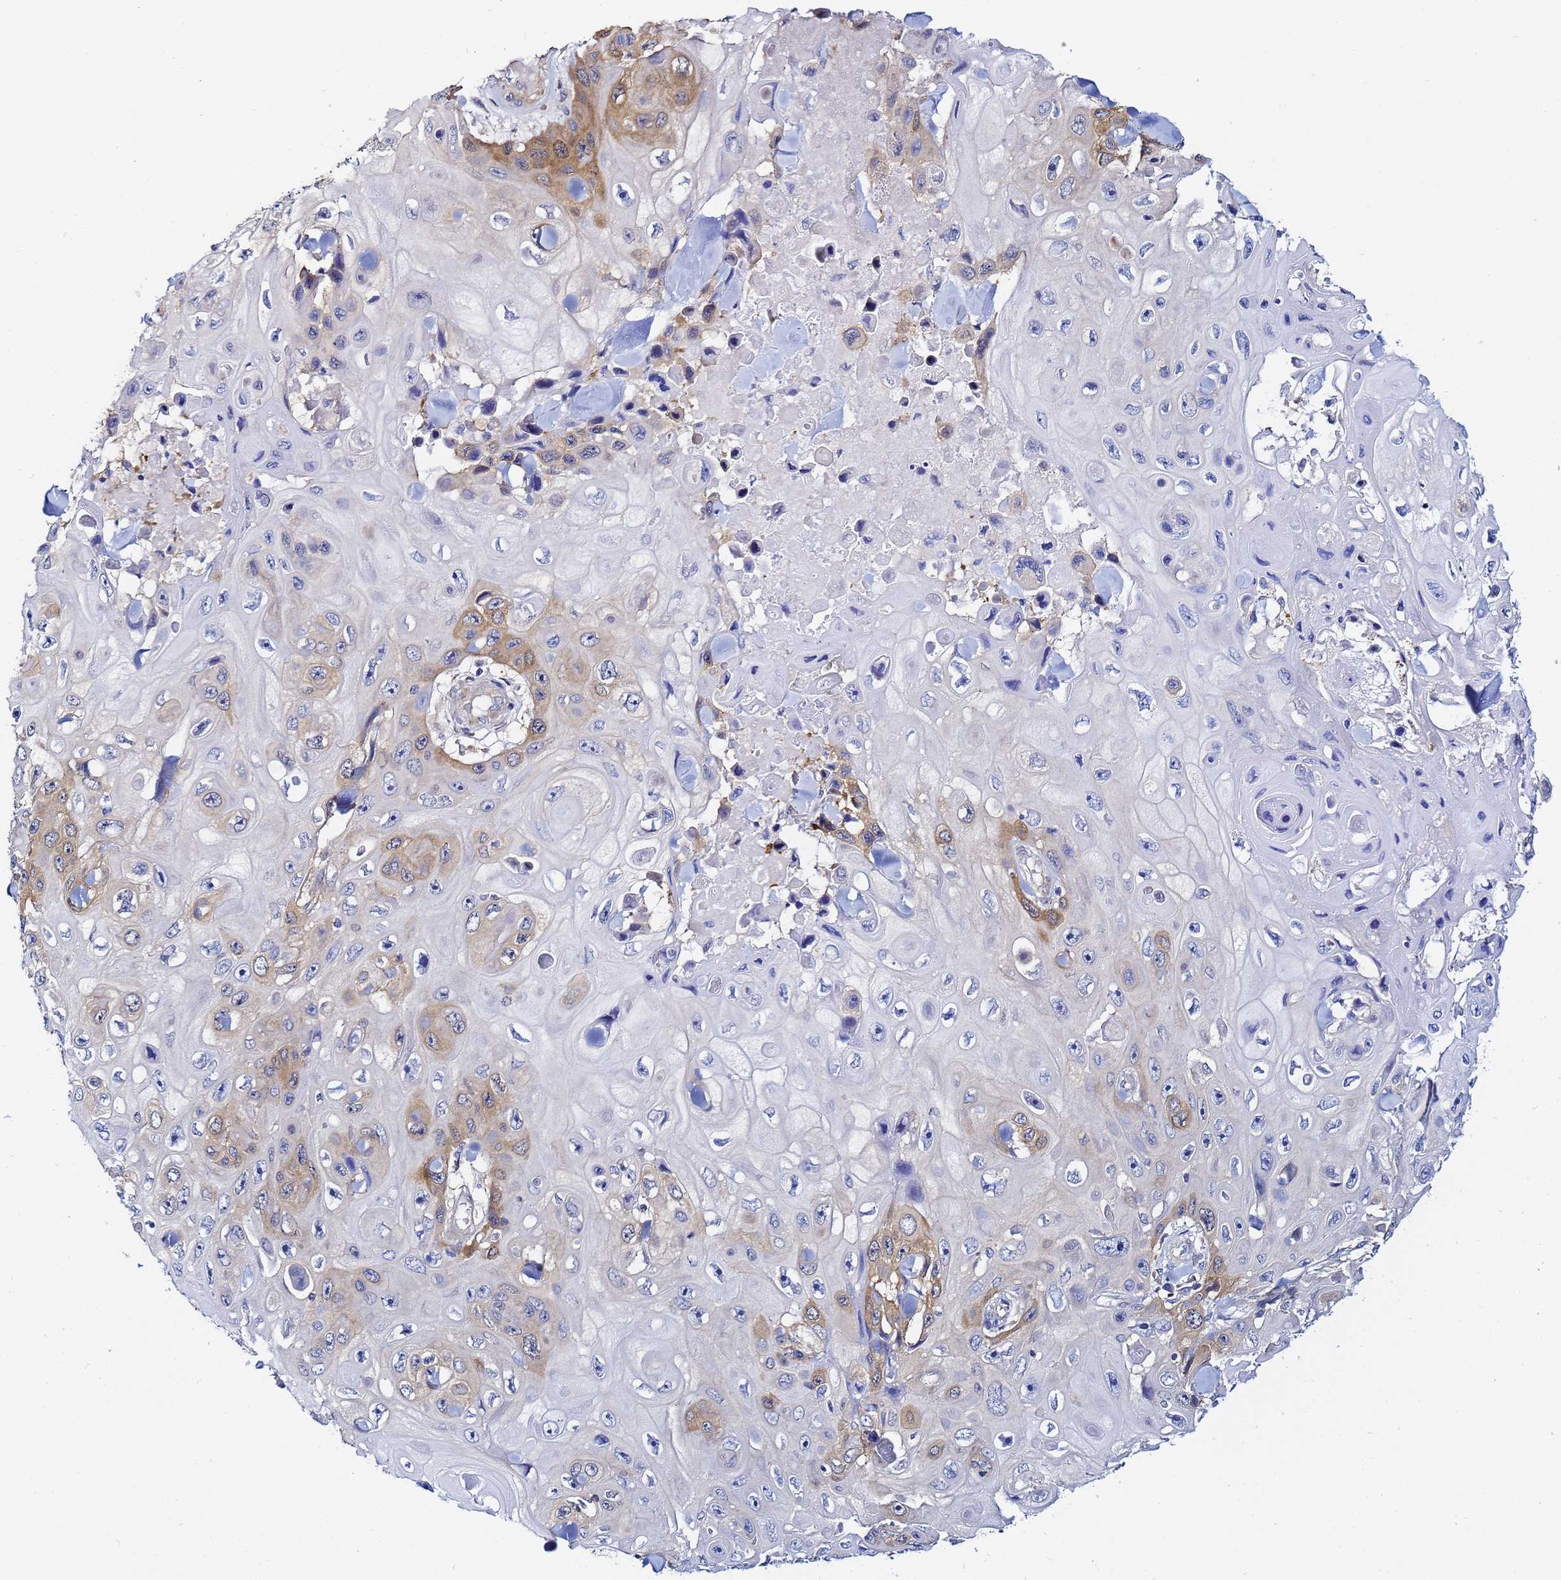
{"staining": {"intensity": "moderate", "quantity": "<25%", "location": "cytoplasmic/membranous"}, "tissue": "skin cancer", "cell_type": "Tumor cells", "image_type": "cancer", "snomed": [{"axis": "morphology", "description": "Squamous cell carcinoma, NOS"}, {"axis": "topography", "description": "Skin"}], "caption": "A high-resolution histopathology image shows IHC staining of squamous cell carcinoma (skin), which displays moderate cytoplasmic/membranous expression in about <25% of tumor cells.", "gene": "LENG1", "patient": {"sex": "male", "age": 82}}